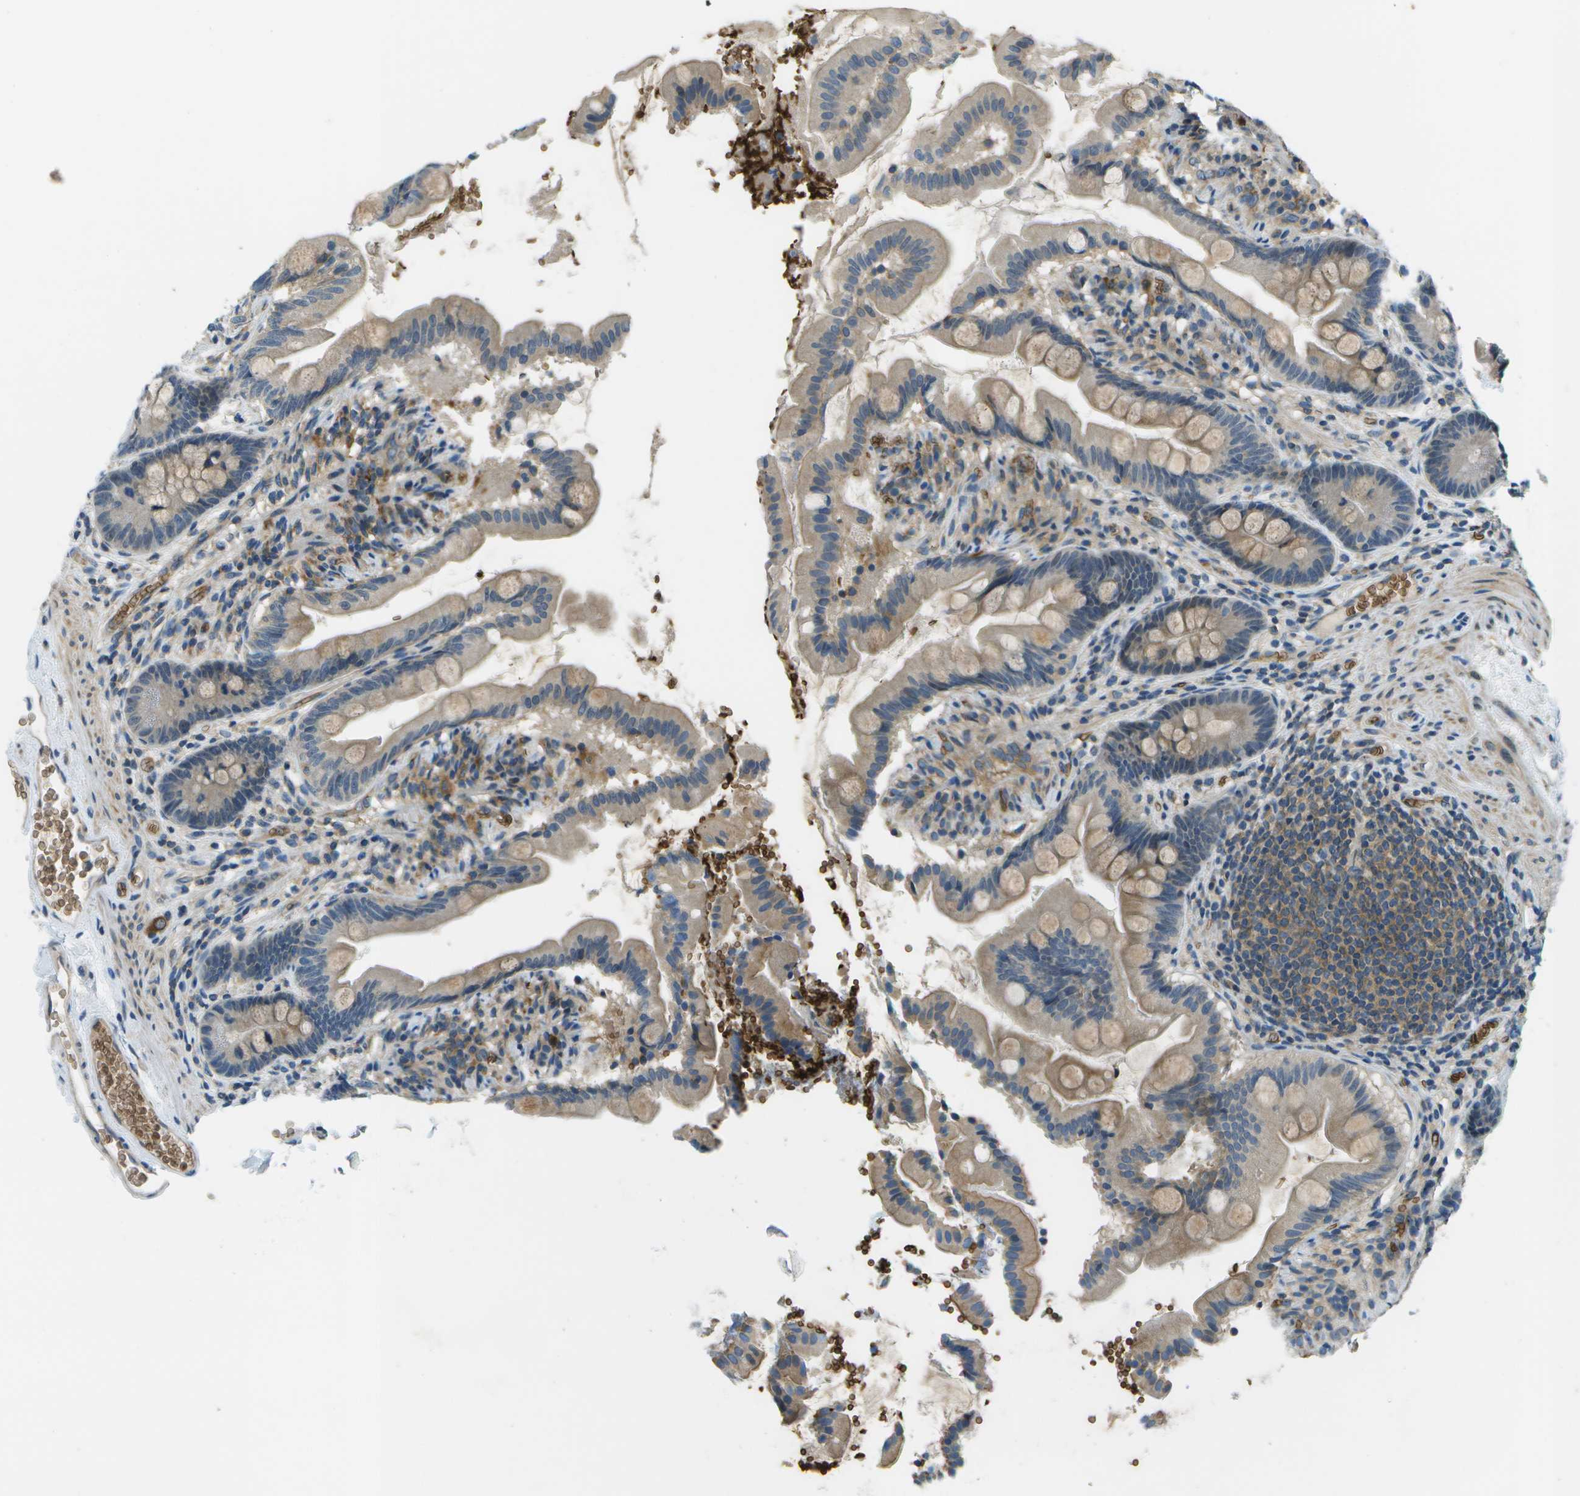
{"staining": {"intensity": "moderate", "quantity": ">75%", "location": "cytoplasmic/membranous"}, "tissue": "small intestine", "cell_type": "Glandular cells", "image_type": "normal", "snomed": [{"axis": "morphology", "description": "Normal tissue, NOS"}, {"axis": "topography", "description": "Small intestine"}], "caption": "Immunohistochemistry histopathology image of unremarkable small intestine stained for a protein (brown), which exhibits medium levels of moderate cytoplasmic/membranous staining in approximately >75% of glandular cells.", "gene": "CTIF", "patient": {"sex": "female", "age": 56}}